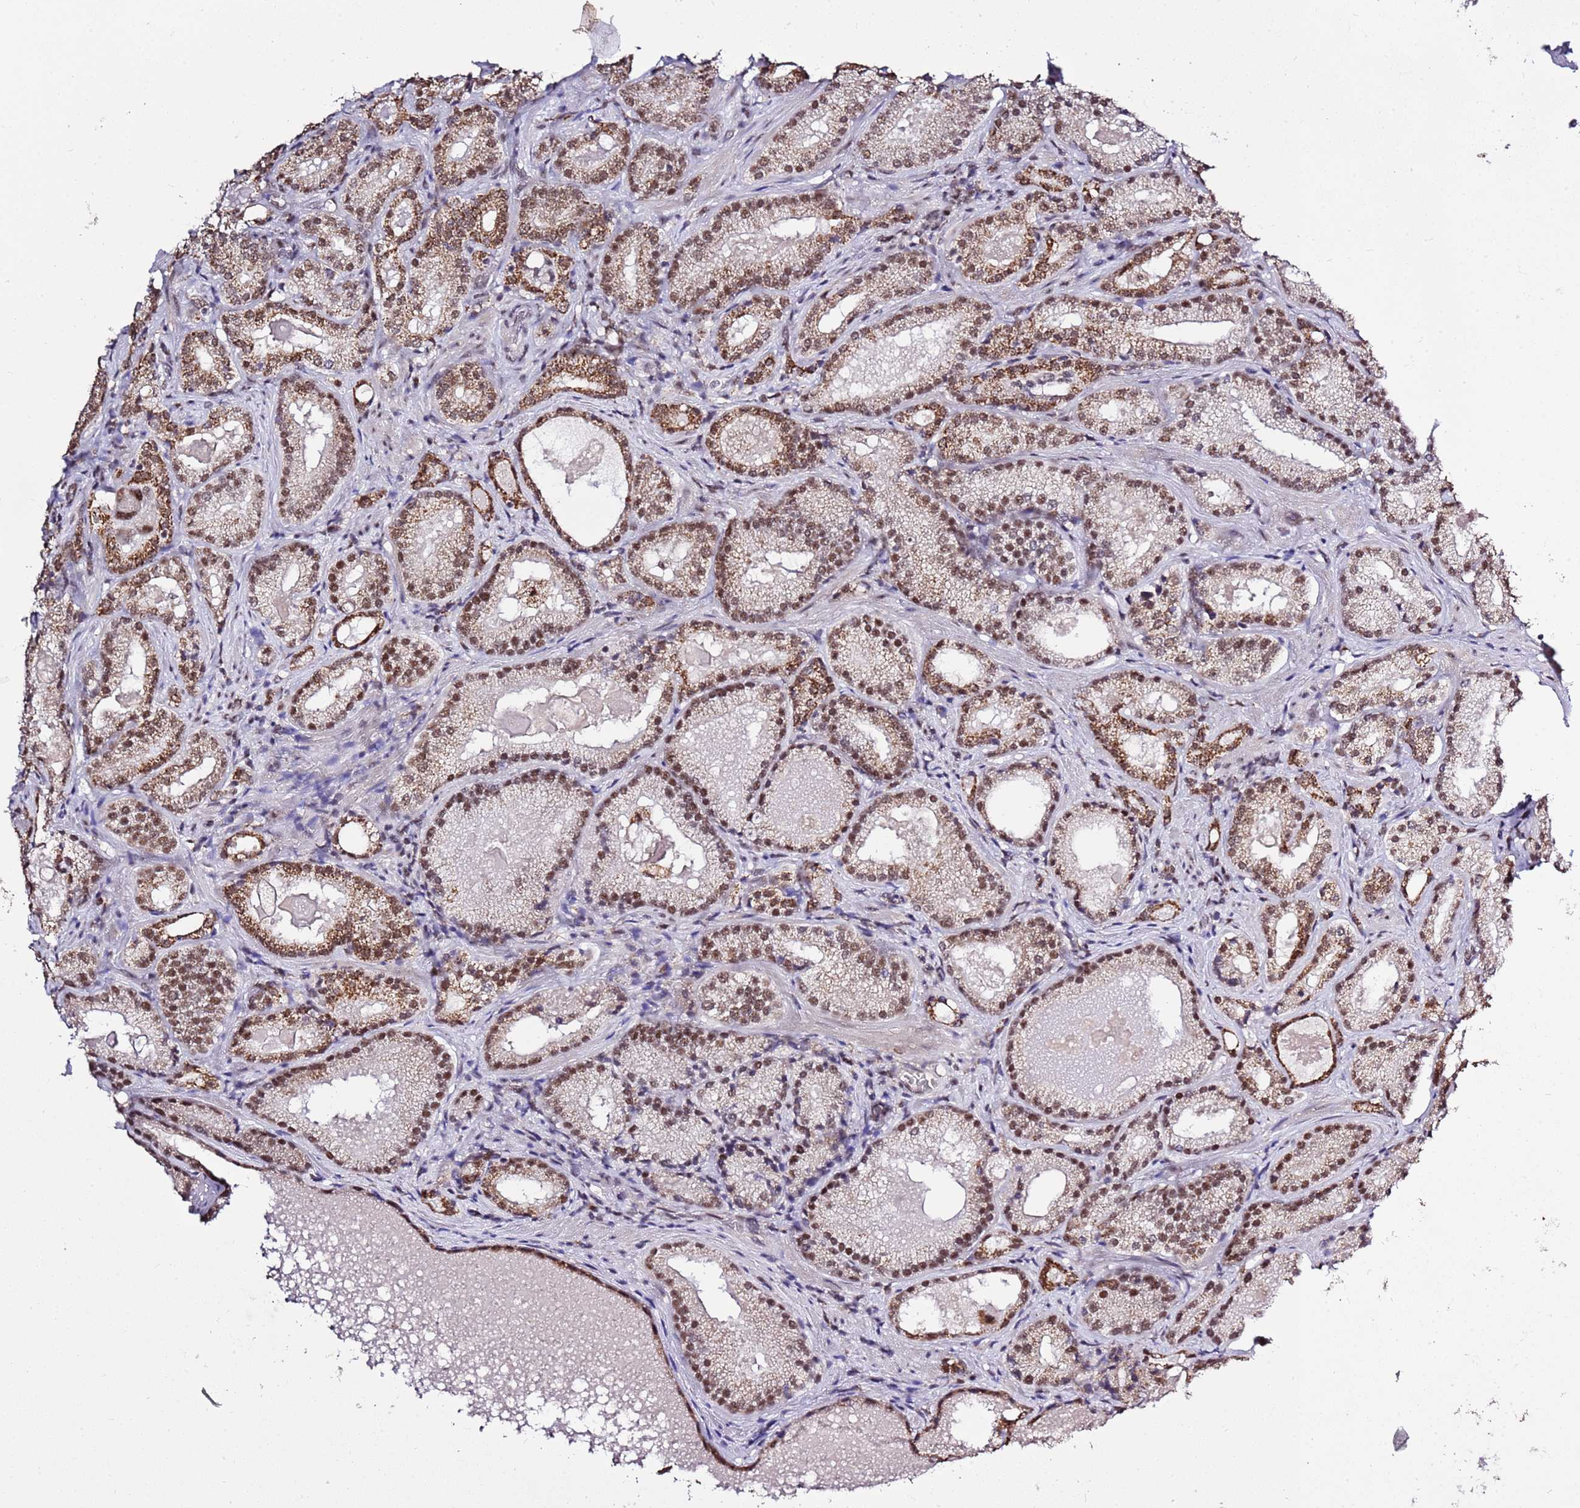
{"staining": {"intensity": "moderate", "quantity": ">75%", "location": "cytoplasmic/membranous,nuclear"}, "tissue": "prostate cancer", "cell_type": "Tumor cells", "image_type": "cancer", "snomed": [{"axis": "morphology", "description": "Adenocarcinoma, Low grade"}, {"axis": "topography", "description": "Prostate"}], "caption": "Prostate low-grade adenocarcinoma stained with a protein marker reveals moderate staining in tumor cells.", "gene": "AKAP8L", "patient": {"sex": "male", "age": 57}}